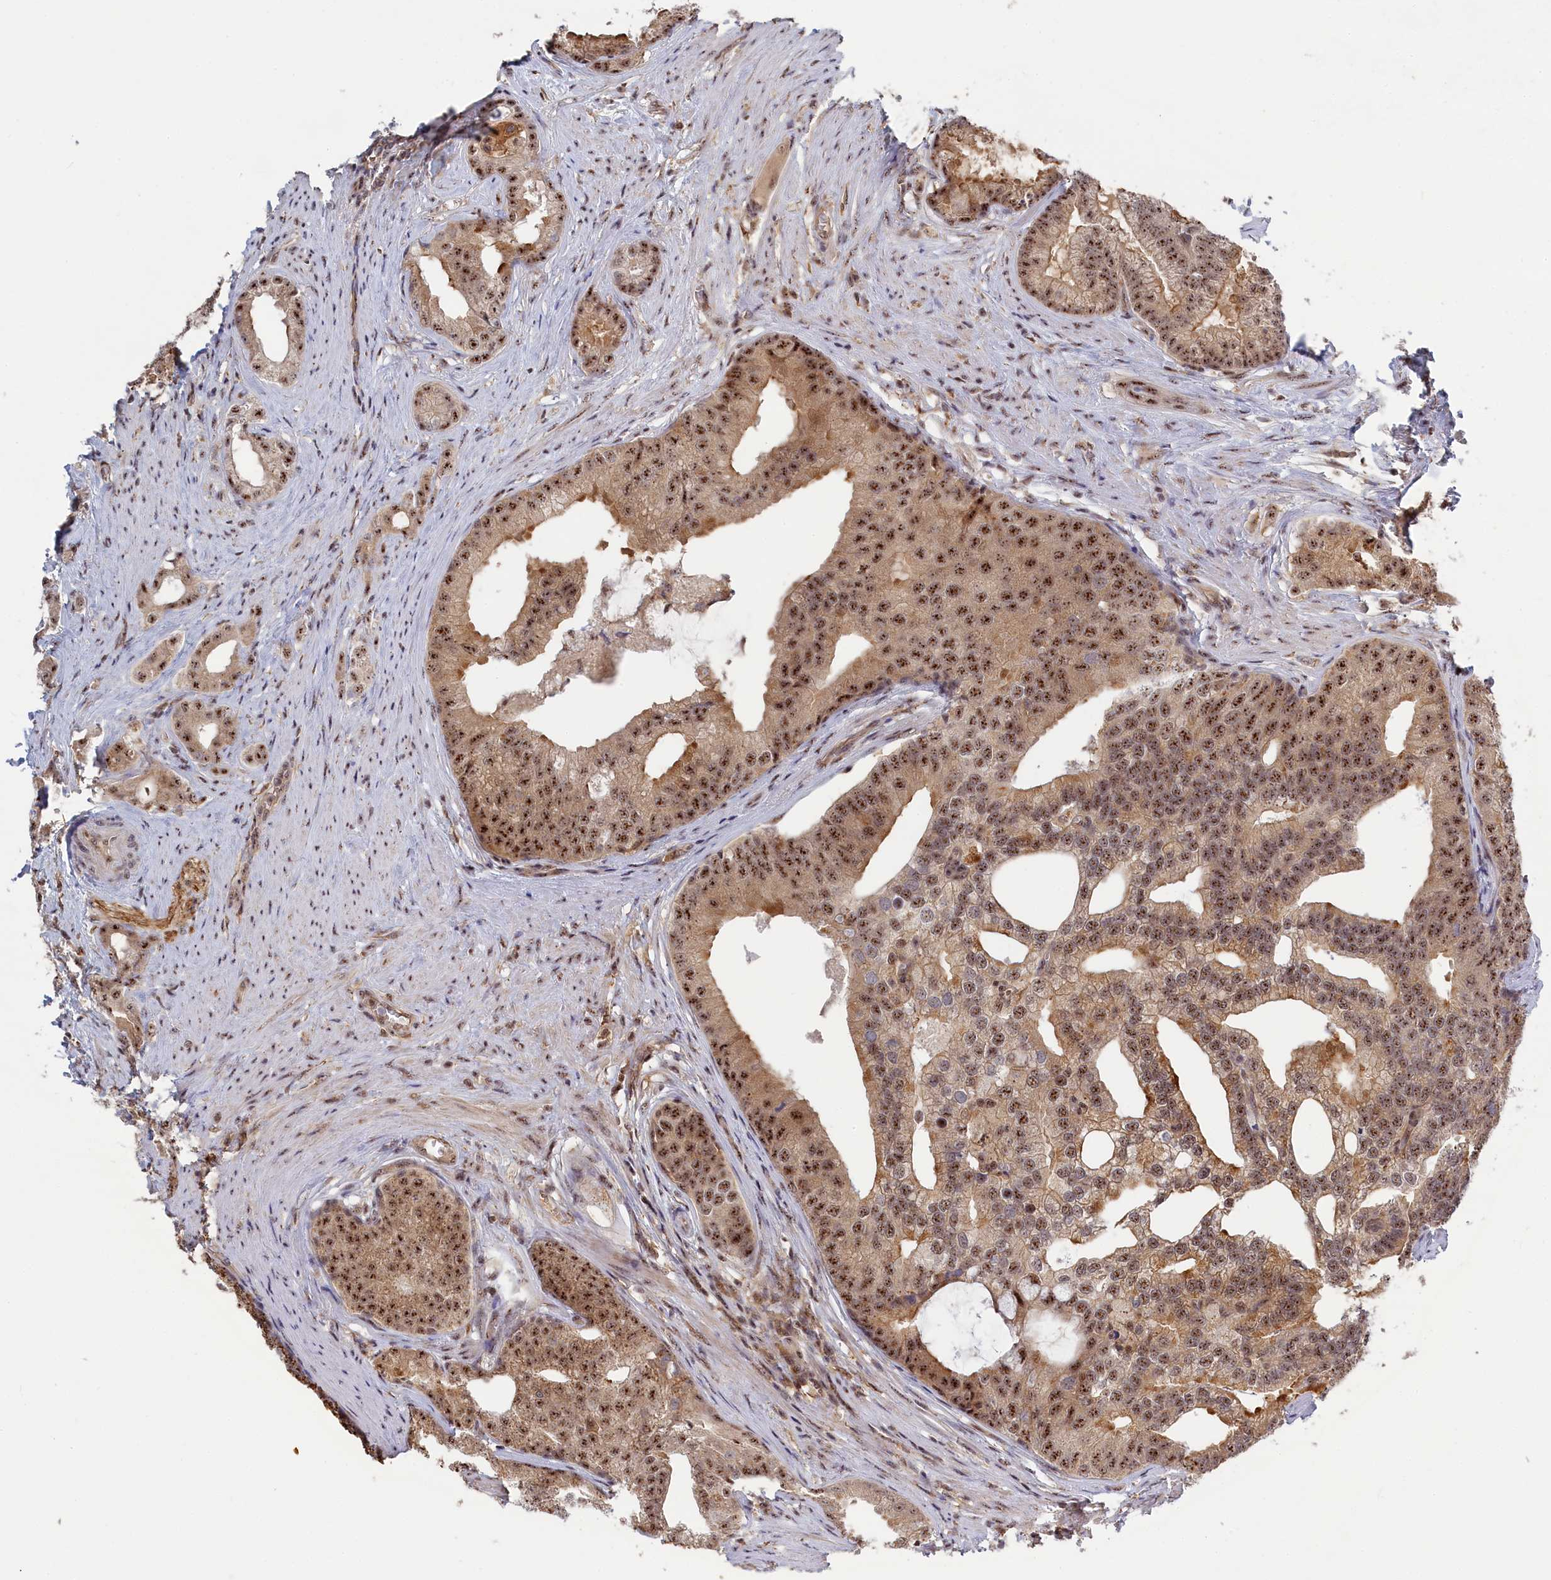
{"staining": {"intensity": "moderate", "quantity": ">75%", "location": "cytoplasmic/membranous,nuclear"}, "tissue": "prostate cancer", "cell_type": "Tumor cells", "image_type": "cancer", "snomed": [{"axis": "morphology", "description": "Adenocarcinoma, Low grade"}, {"axis": "topography", "description": "Prostate"}], "caption": "Immunohistochemistry (IHC) micrograph of human prostate cancer (adenocarcinoma (low-grade)) stained for a protein (brown), which demonstrates medium levels of moderate cytoplasmic/membranous and nuclear expression in approximately >75% of tumor cells.", "gene": "TAB1", "patient": {"sex": "male", "age": 71}}